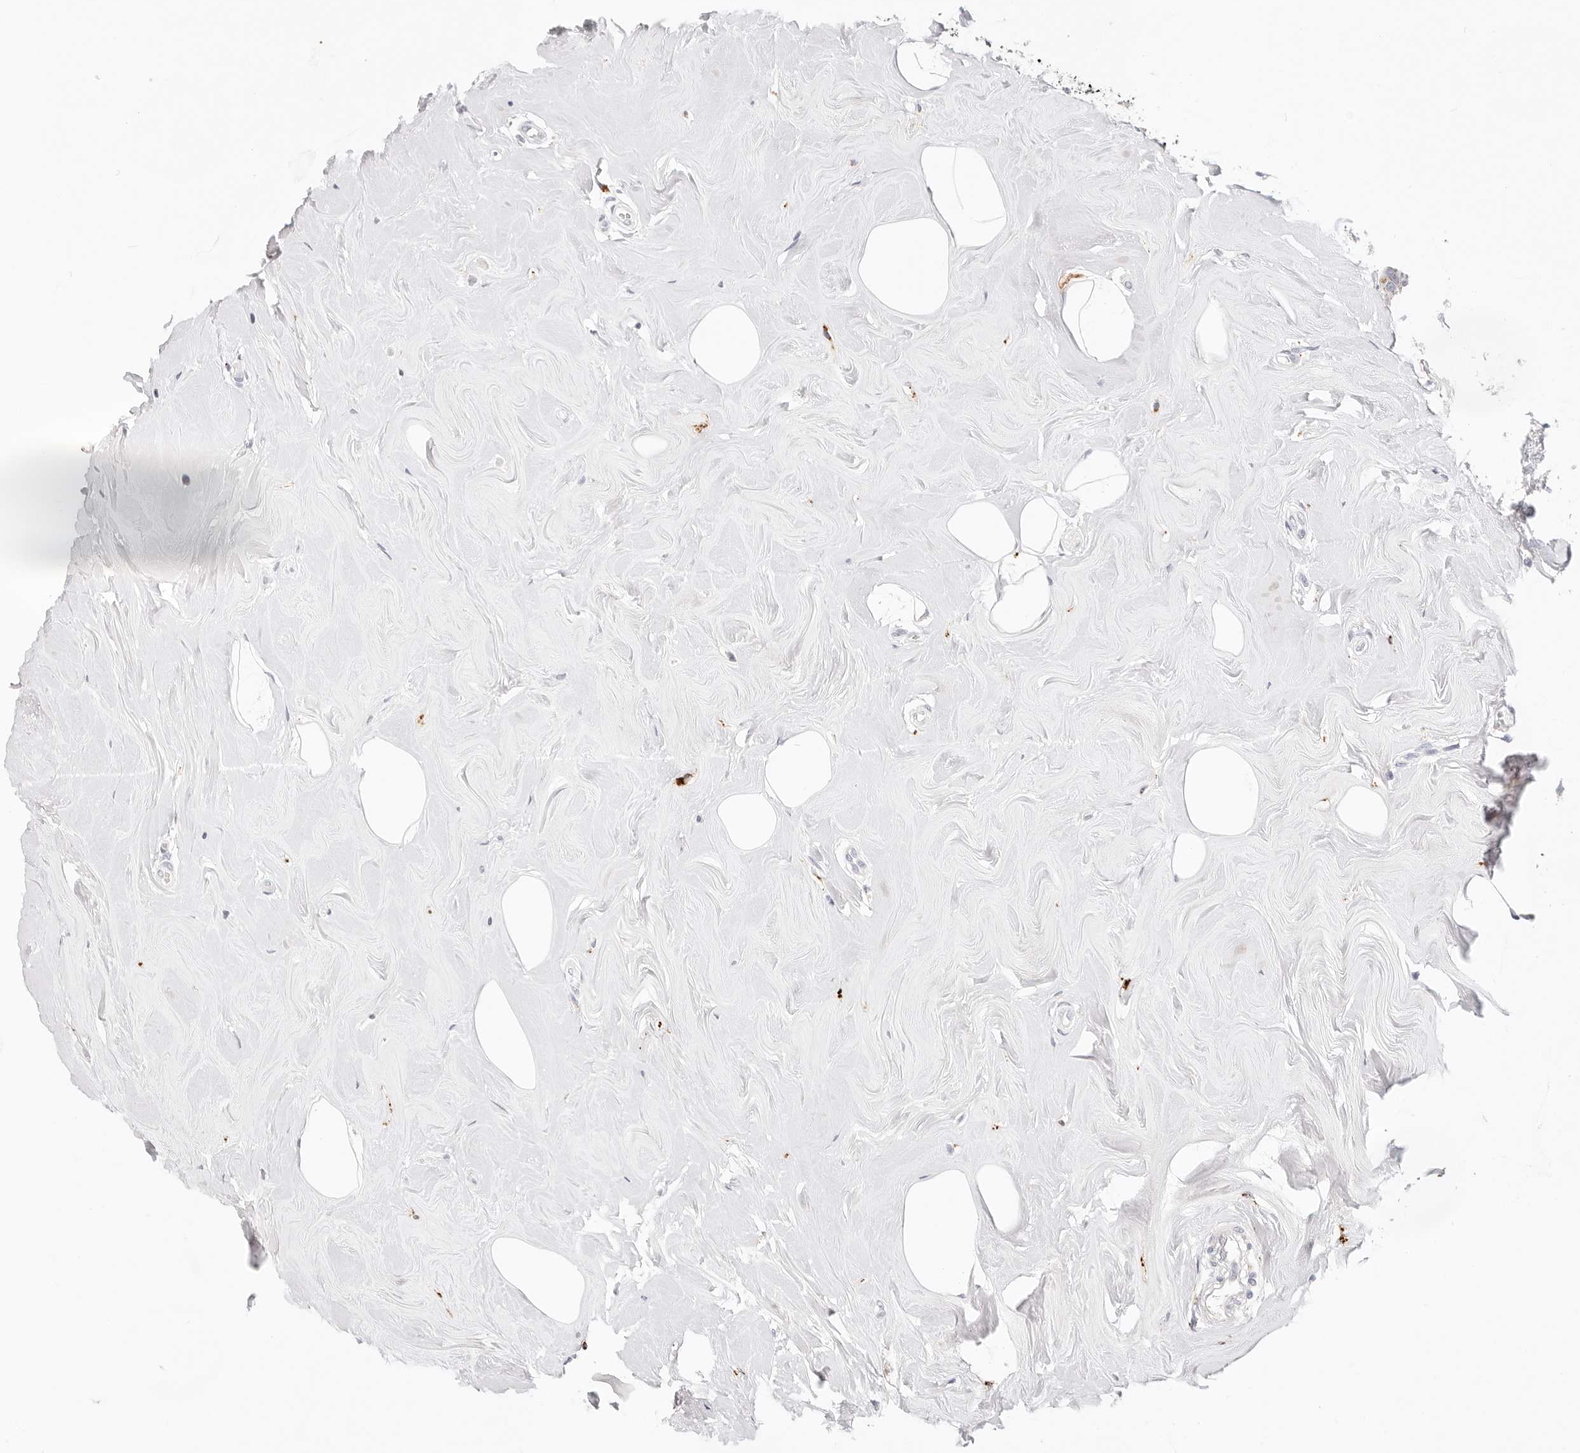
{"staining": {"intensity": "negative", "quantity": "none", "location": "none"}, "tissue": "breast cancer", "cell_type": "Tumor cells", "image_type": "cancer", "snomed": [{"axis": "morphology", "description": "Lobular carcinoma"}, {"axis": "topography", "description": "Breast"}], "caption": "Immunohistochemistry (IHC) photomicrograph of human lobular carcinoma (breast) stained for a protein (brown), which shows no positivity in tumor cells.", "gene": "STKLD1", "patient": {"sex": "female", "age": 47}}